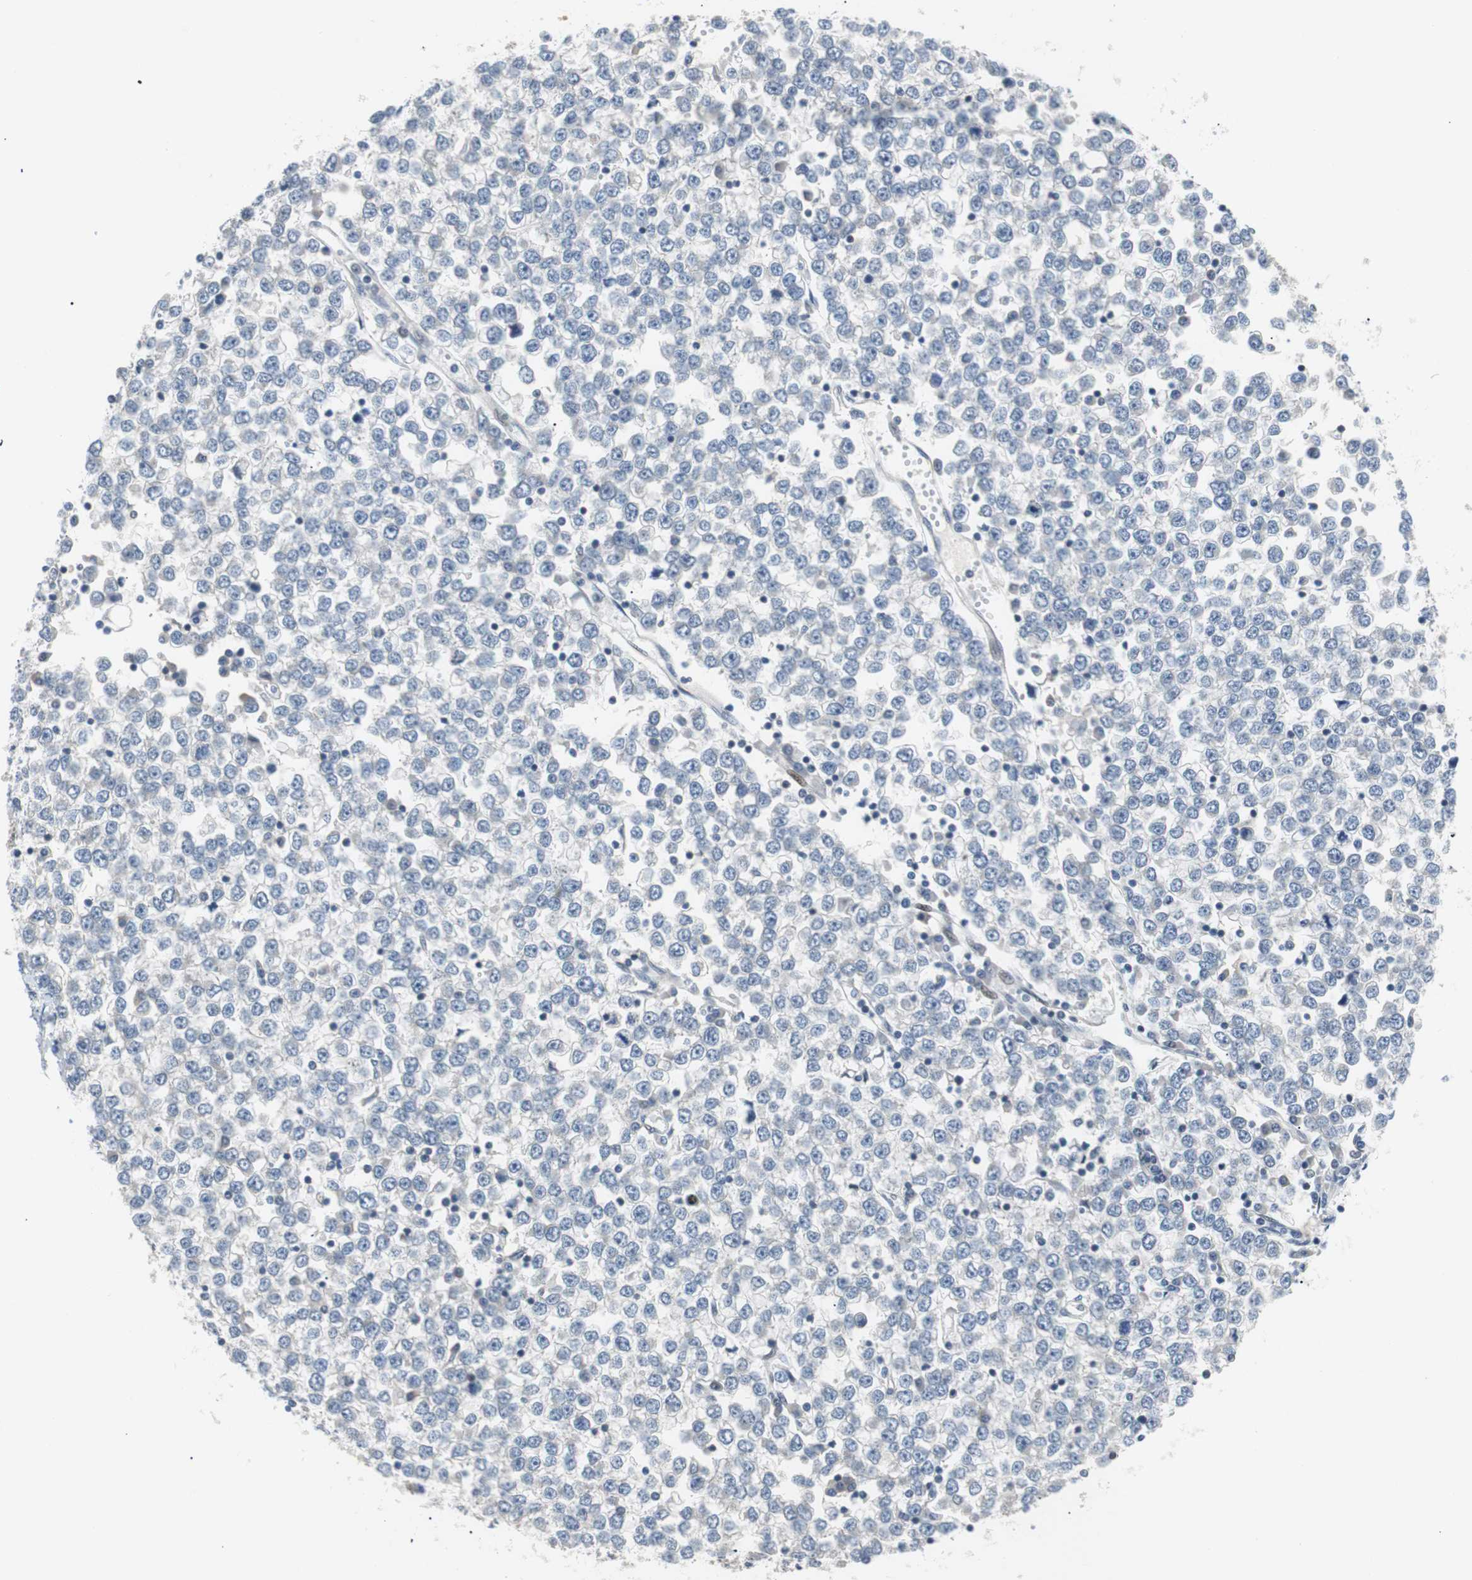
{"staining": {"intensity": "negative", "quantity": "none", "location": "none"}, "tissue": "testis cancer", "cell_type": "Tumor cells", "image_type": "cancer", "snomed": [{"axis": "morphology", "description": "Seminoma, NOS"}, {"axis": "topography", "description": "Testis"}], "caption": "This histopathology image is of testis cancer (seminoma) stained with IHC to label a protein in brown with the nuclei are counter-stained blue. There is no staining in tumor cells.", "gene": "MAP2K4", "patient": {"sex": "male", "age": 65}}